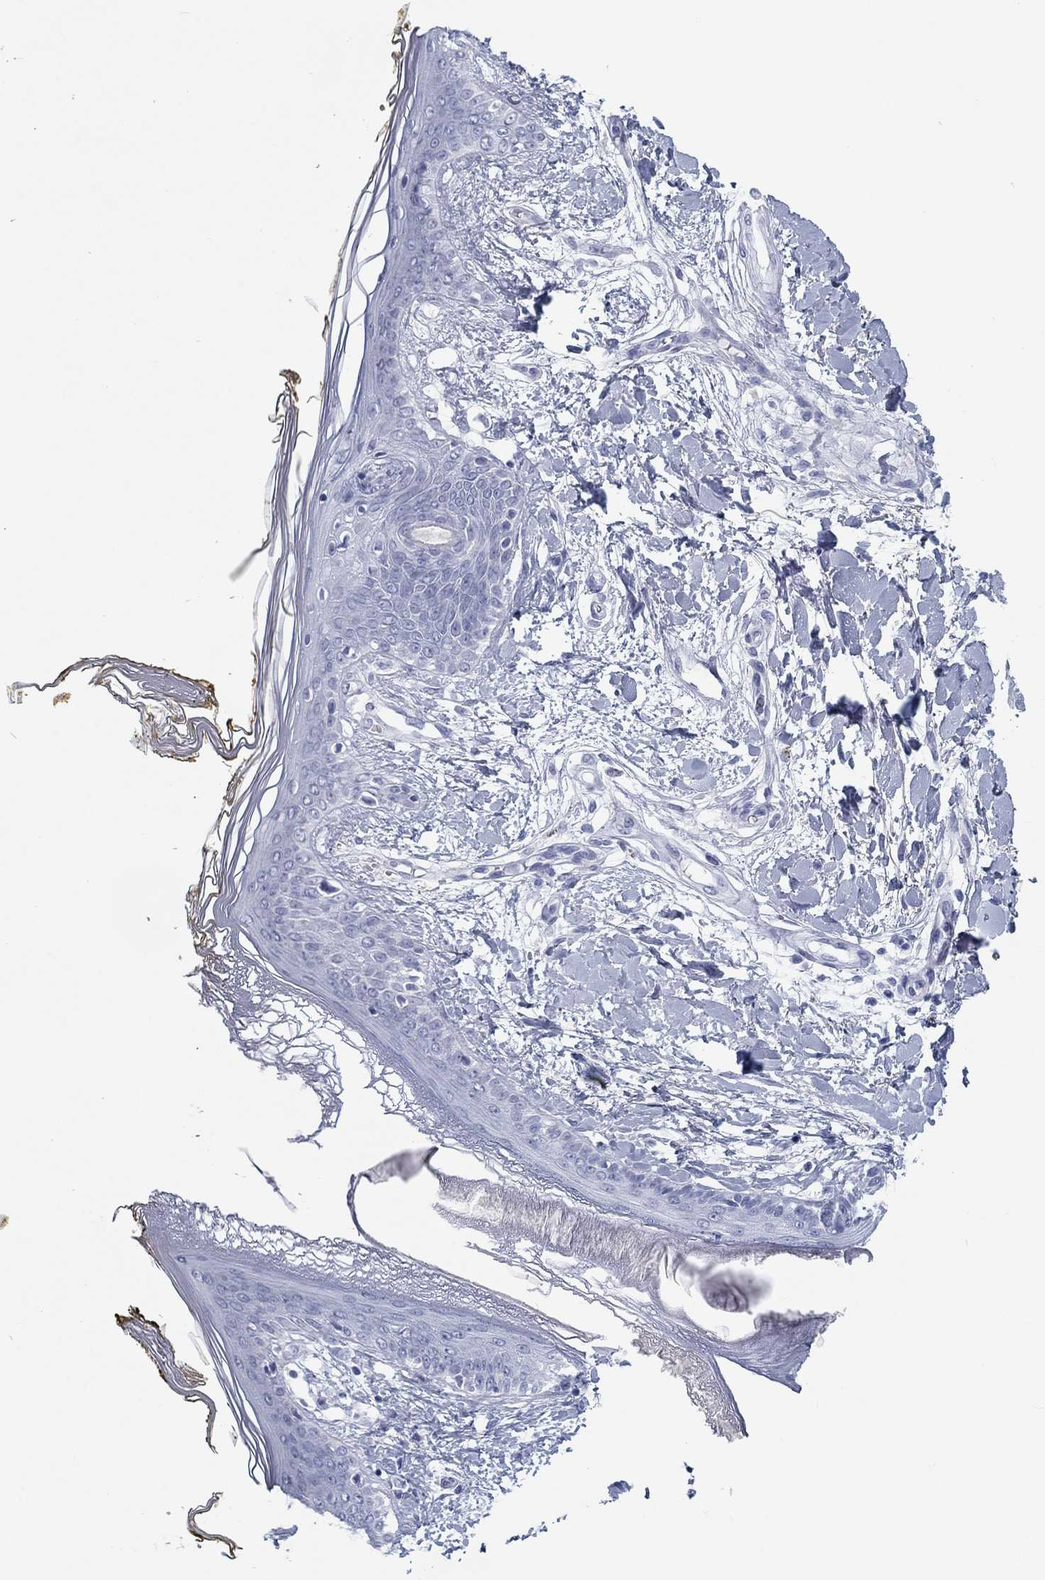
{"staining": {"intensity": "negative", "quantity": "none", "location": "none"}, "tissue": "skin", "cell_type": "Fibroblasts", "image_type": "normal", "snomed": [{"axis": "morphology", "description": "Normal tissue, NOS"}, {"axis": "topography", "description": "Skin"}], "caption": "IHC micrograph of normal skin stained for a protein (brown), which shows no staining in fibroblasts.", "gene": "CALB1", "patient": {"sex": "female", "age": 34}}